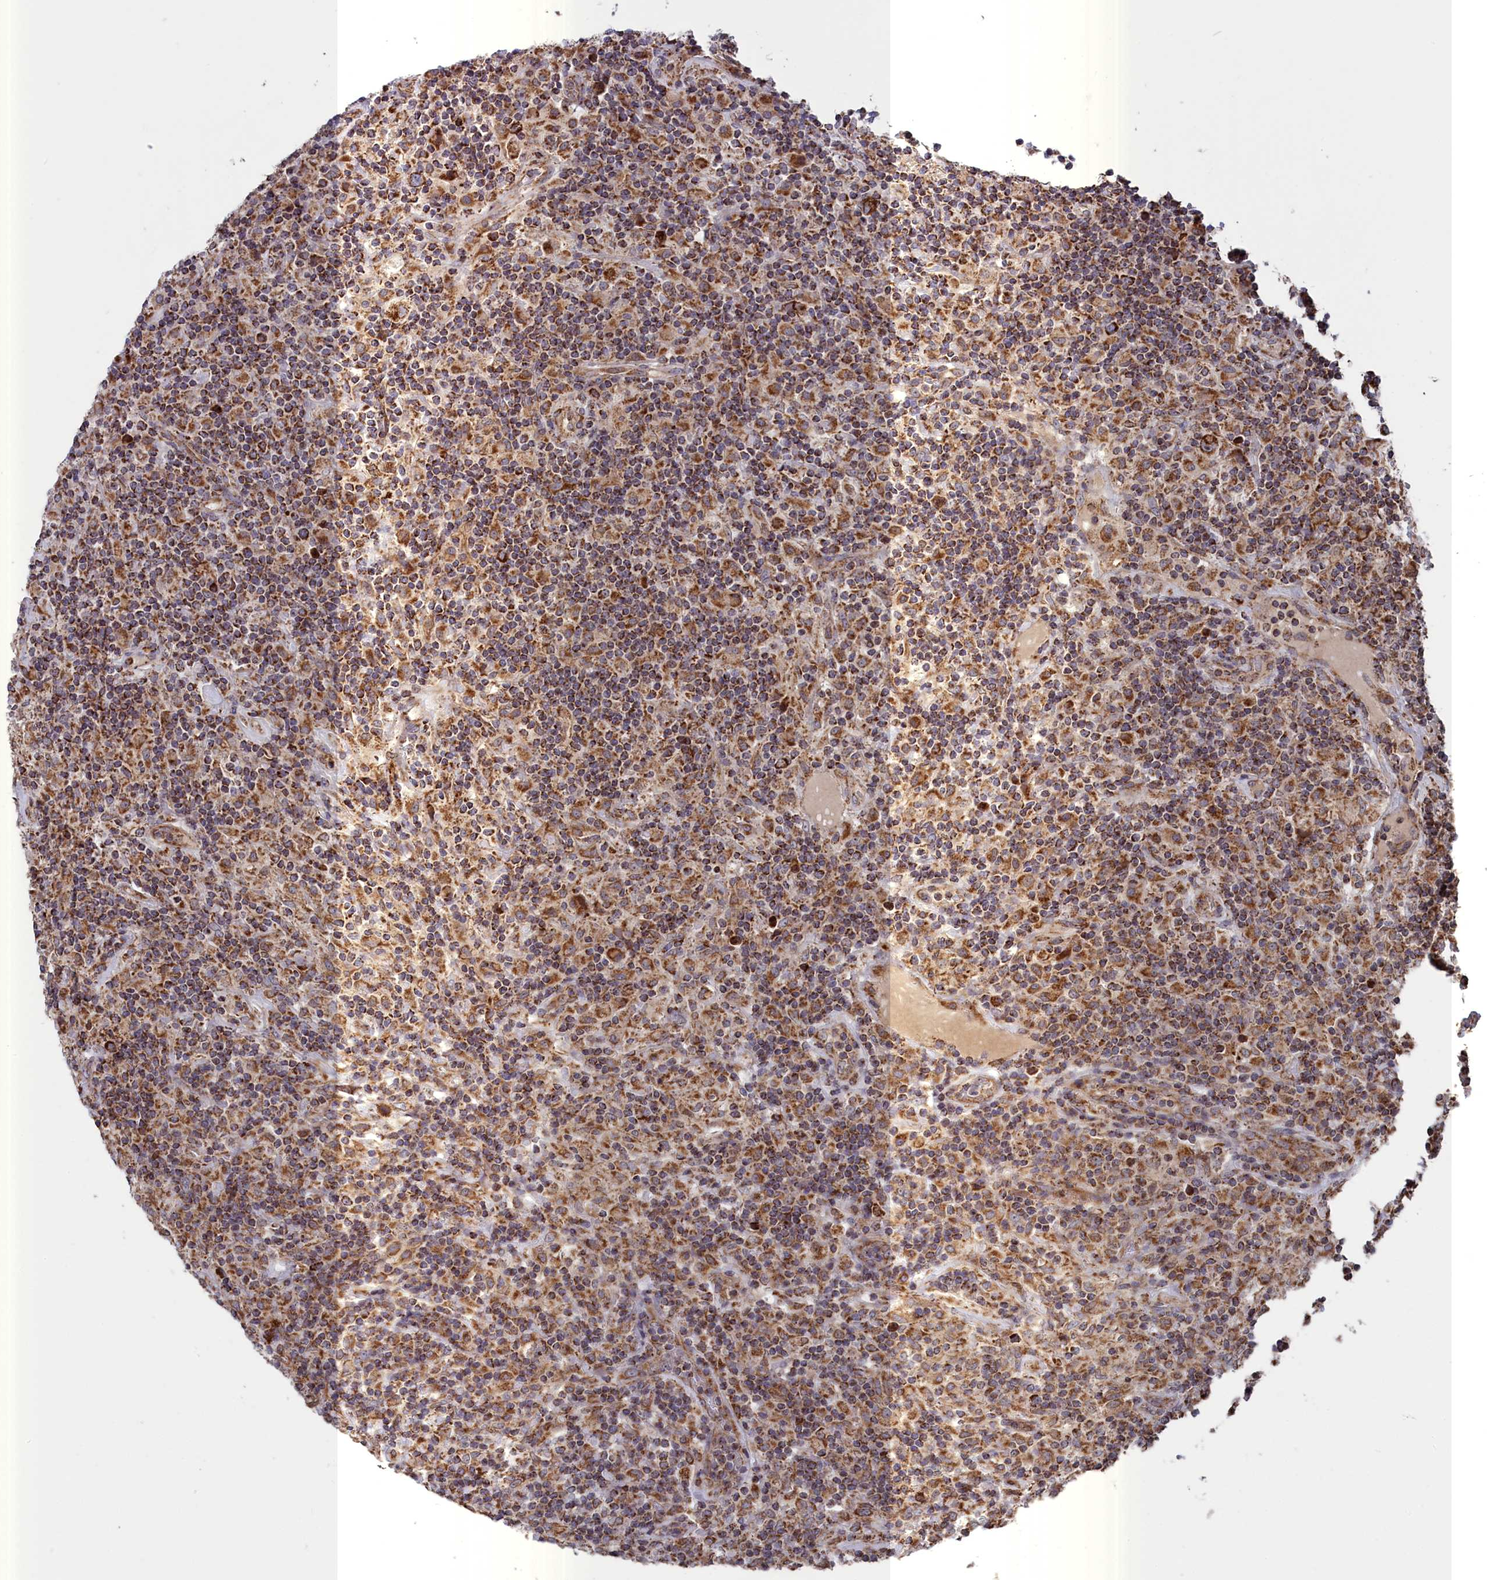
{"staining": {"intensity": "moderate", "quantity": ">75%", "location": "cytoplasmic/membranous"}, "tissue": "lymphoma", "cell_type": "Tumor cells", "image_type": "cancer", "snomed": [{"axis": "morphology", "description": "Hodgkin's disease, NOS"}, {"axis": "topography", "description": "Lymph node"}], "caption": "The histopathology image shows immunohistochemical staining of Hodgkin's disease. There is moderate cytoplasmic/membranous staining is present in approximately >75% of tumor cells.", "gene": "TIMM44", "patient": {"sex": "male", "age": 70}}